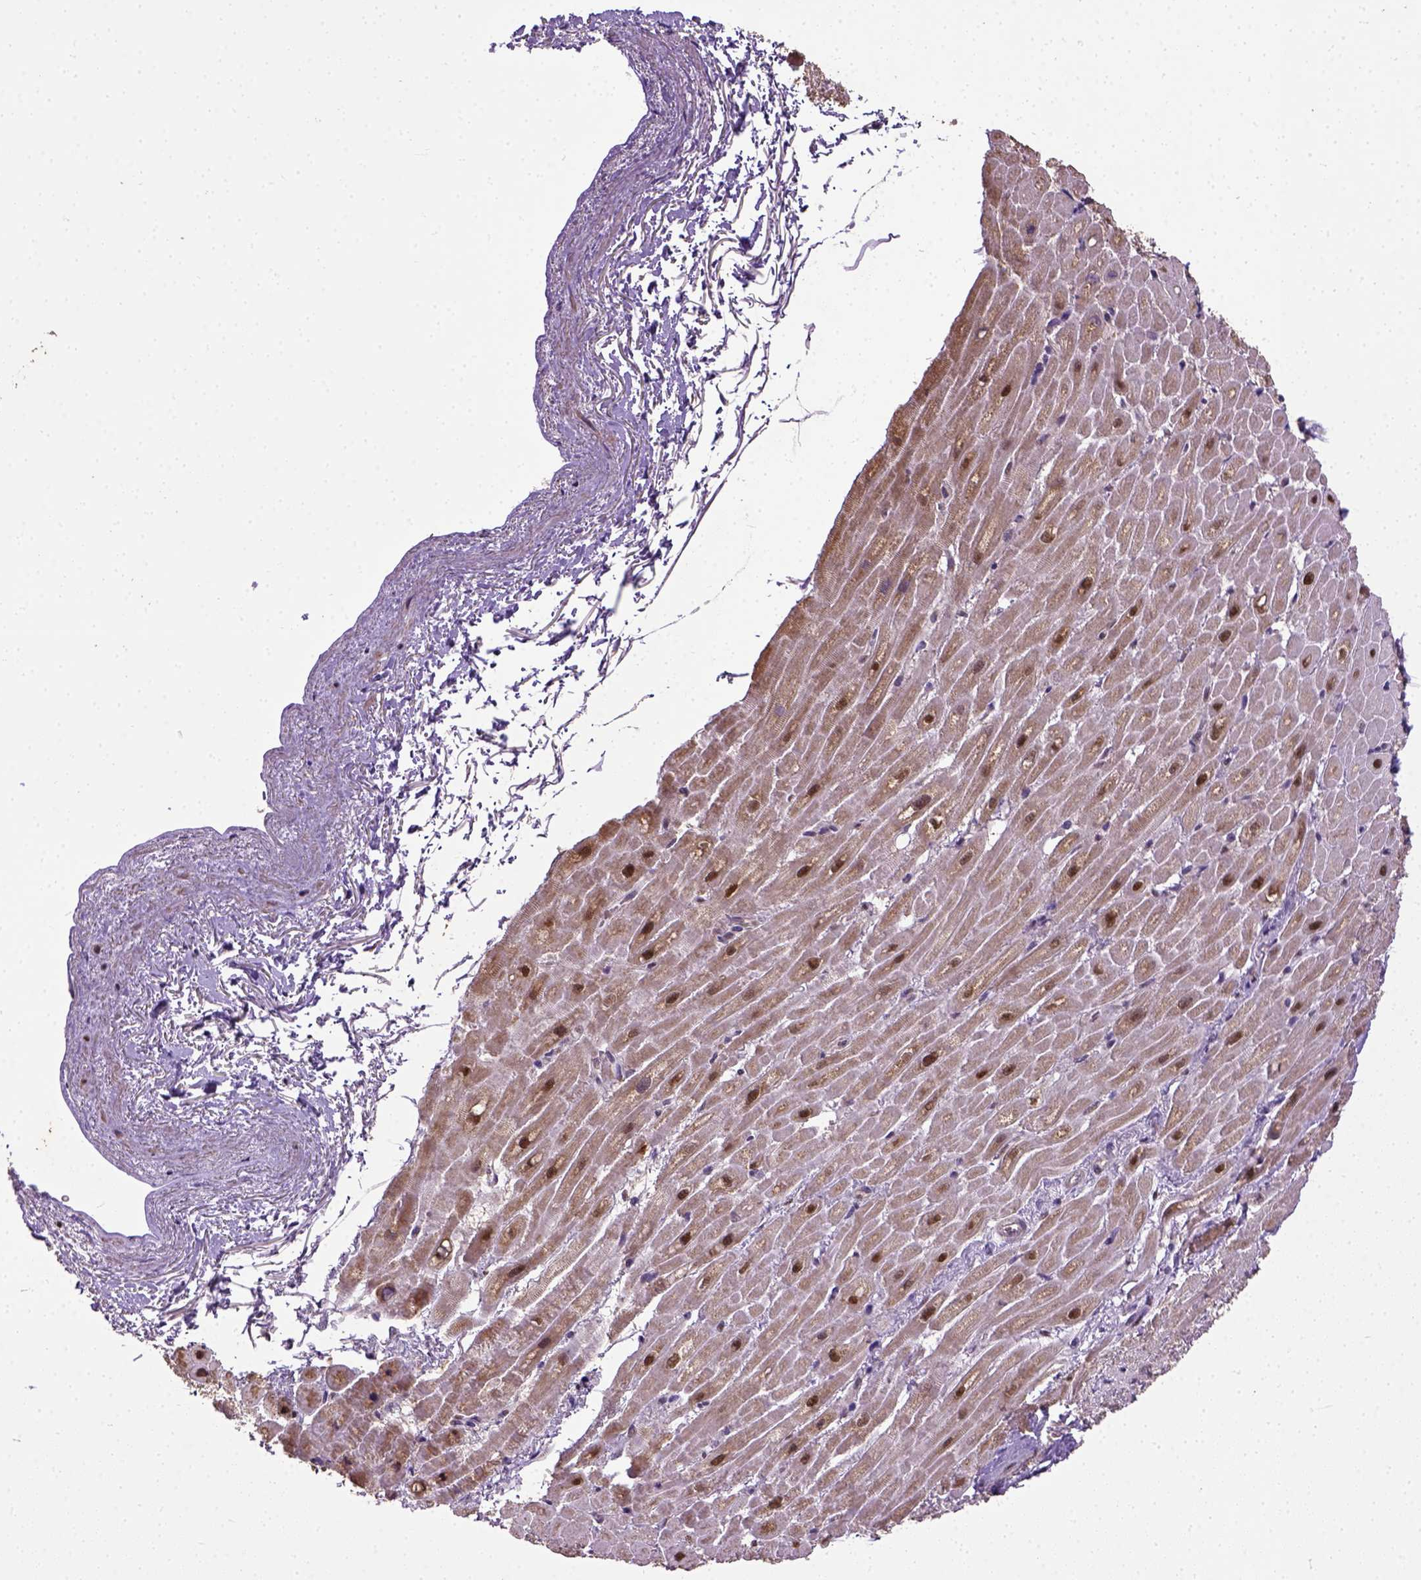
{"staining": {"intensity": "strong", "quantity": "<25%", "location": "cytoplasmic/membranous,nuclear"}, "tissue": "heart muscle", "cell_type": "Cardiomyocytes", "image_type": "normal", "snomed": [{"axis": "morphology", "description": "Normal tissue, NOS"}, {"axis": "topography", "description": "Heart"}], "caption": "High-power microscopy captured an immunohistochemistry (IHC) histopathology image of unremarkable heart muscle, revealing strong cytoplasmic/membranous,nuclear expression in about <25% of cardiomyocytes. The protein is shown in brown color, while the nuclei are stained blue.", "gene": "UBA3", "patient": {"sex": "male", "age": 62}}